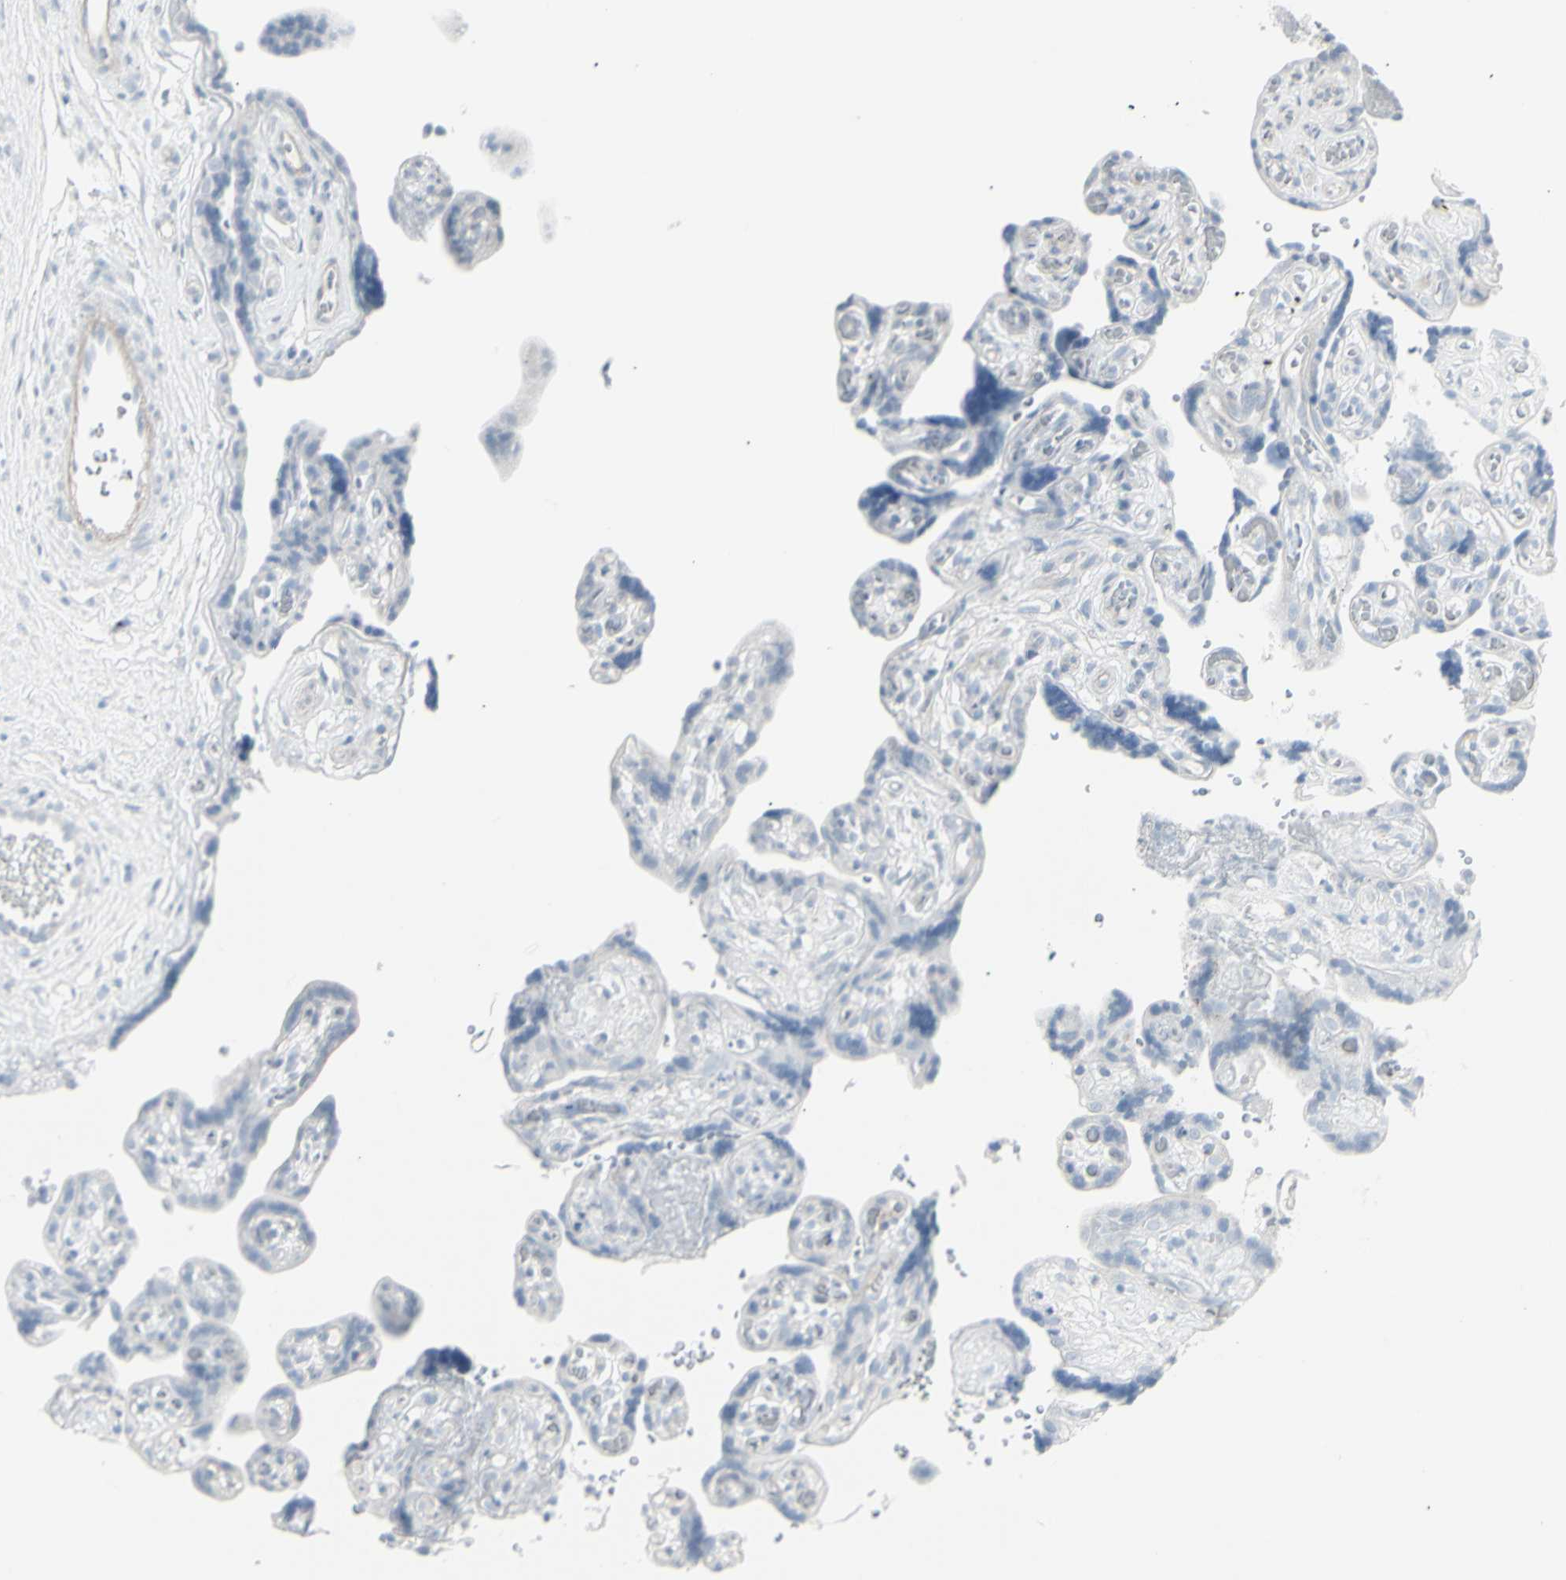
{"staining": {"intensity": "negative", "quantity": "none", "location": "none"}, "tissue": "placenta", "cell_type": "Trophoblastic cells", "image_type": "normal", "snomed": [{"axis": "morphology", "description": "Normal tissue, NOS"}, {"axis": "topography", "description": "Placenta"}], "caption": "IHC of benign human placenta reveals no expression in trophoblastic cells.", "gene": "YBX2", "patient": {"sex": "female", "age": 30}}